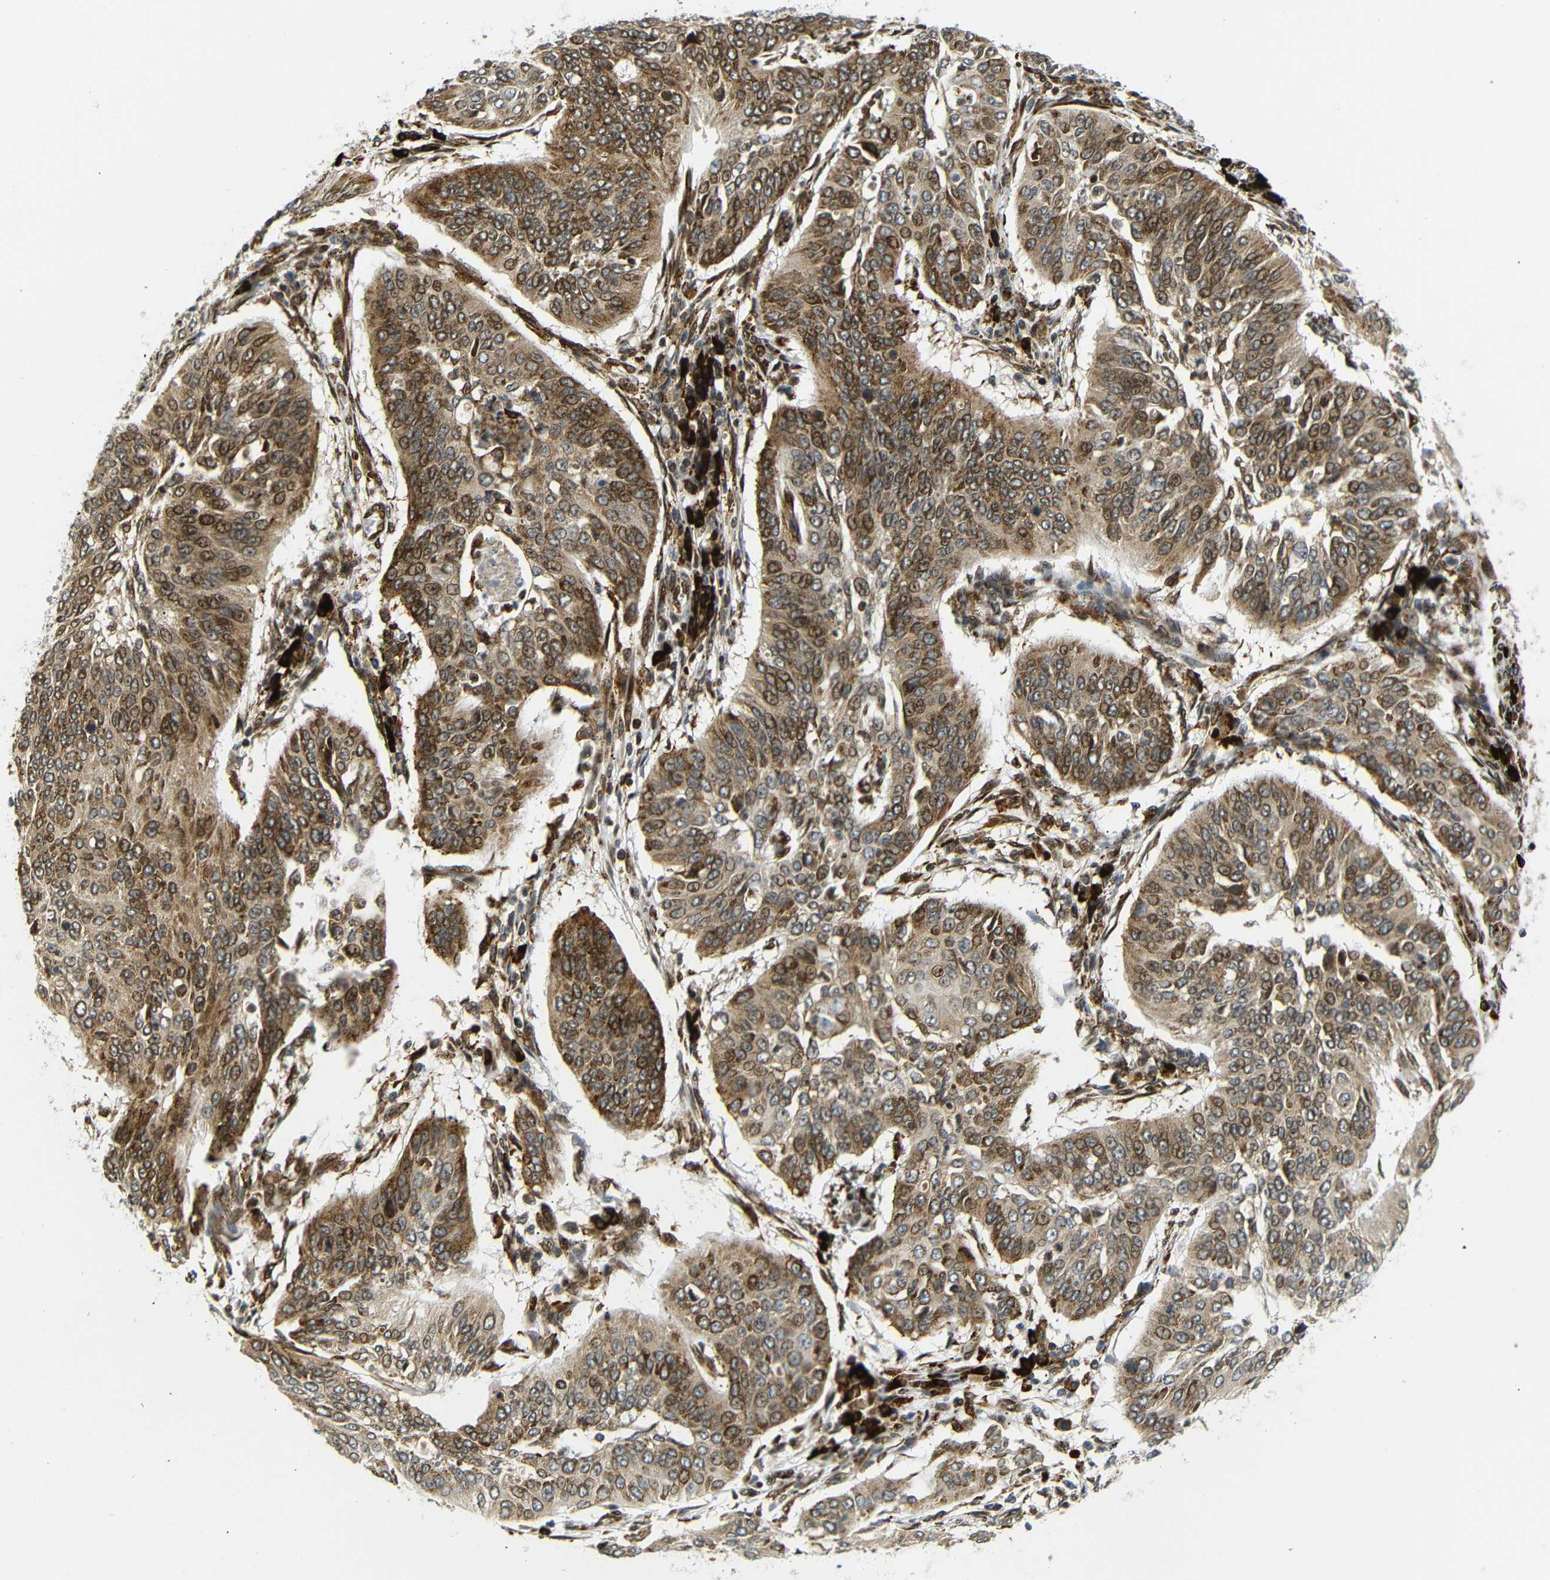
{"staining": {"intensity": "moderate", "quantity": ">75%", "location": "cytoplasmic/membranous"}, "tissue": "cervical cancer", "cell_type": "Tumor cells", "image_type": "cancer", "snomed": [{"axis": "morphology", "description": "Normal tissue, NOS"}, {"axis": "morphology", "description": "Squamous cell carcinoma, NOS"}, {"axis": "topography", "description": "Cervix"}], "caption": "Protein staining by immunohistochemistry (IHC) shows moderate cytoplasmic/membranous staining in approximately >75% of tumor cells in cervical cancer. The staining is performed using DAB brown chromogen to label protein expression. The nuclei are counter-stained blue using hematoxylin.", "gene": "SPCS2", "patient": {"sex": "female", "age": 39}}